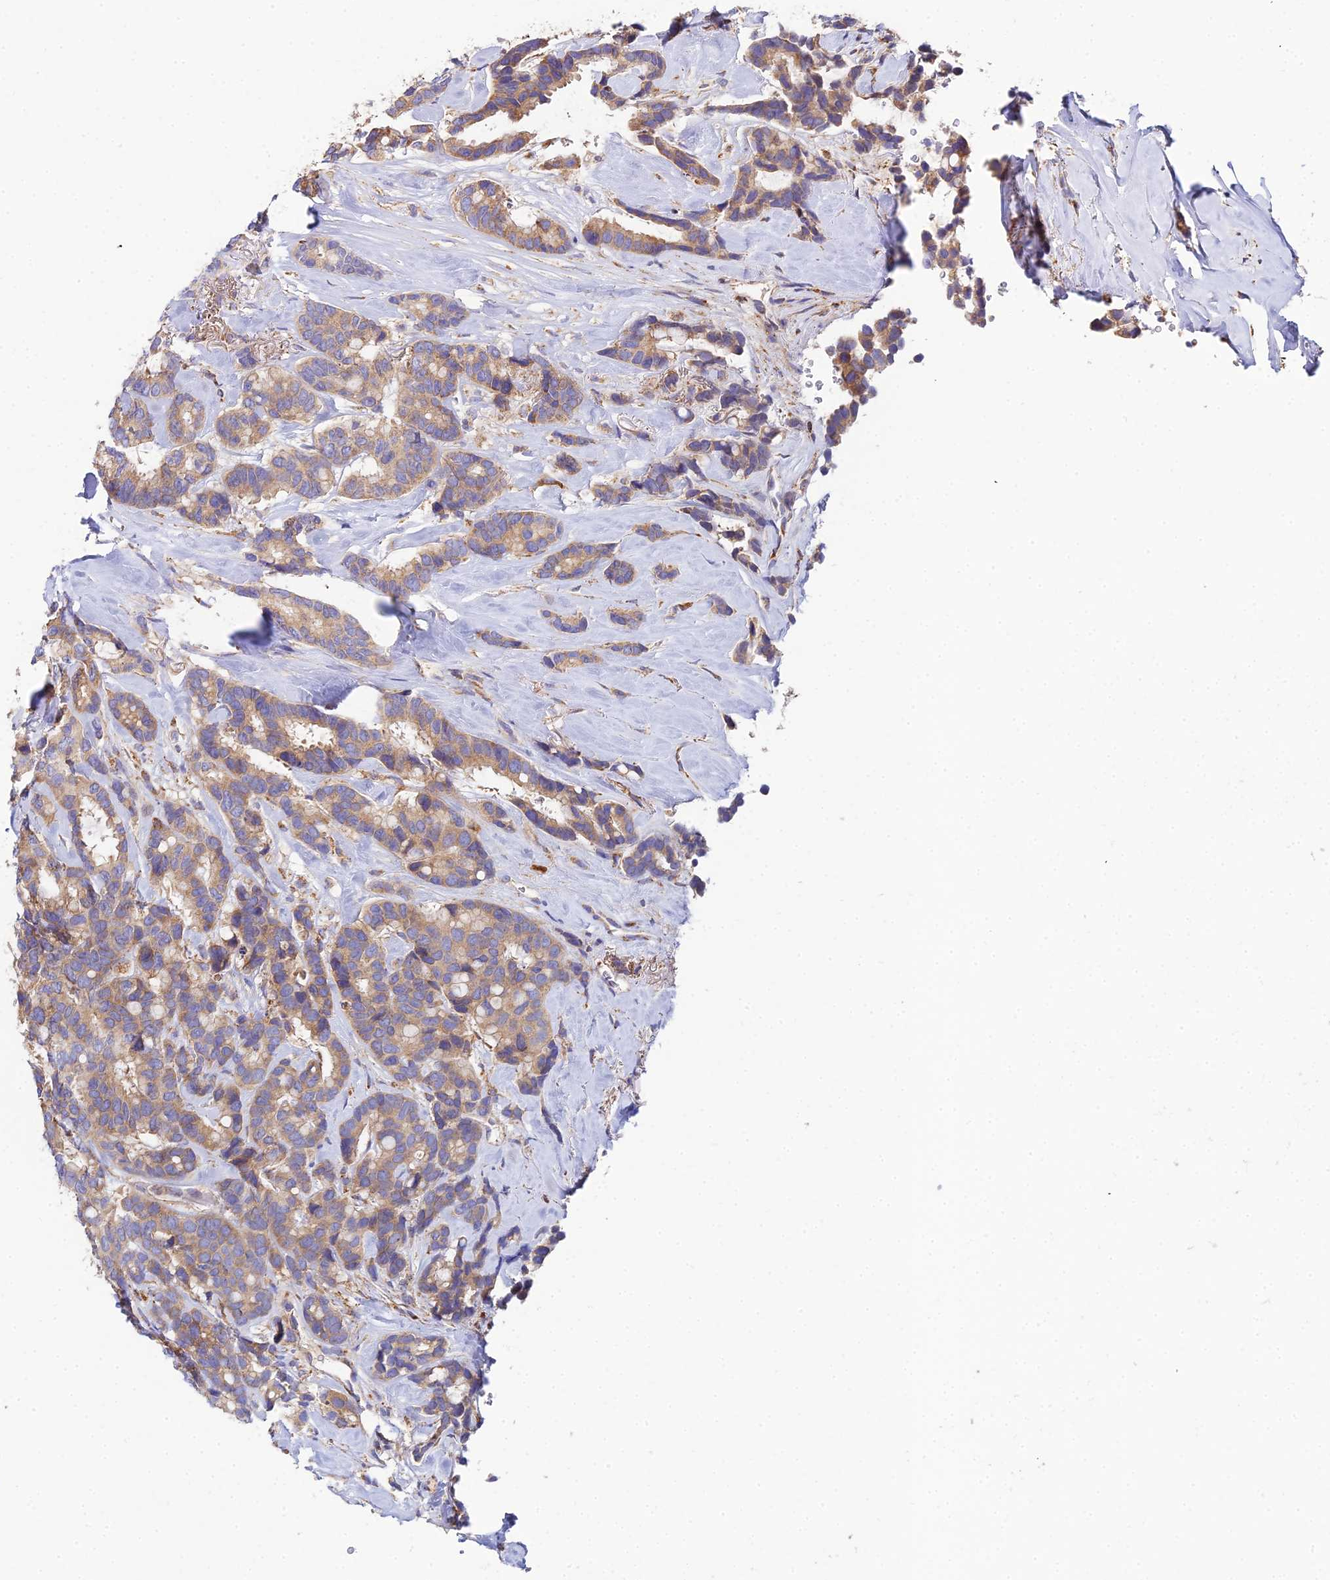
{"staining": {"intensity": "weak", "quantity": "25%-75%", "location": "cytoplasmic/membranous"}, "tissue": "breast cancer", "cell_type": "Tumor cells", "image_type": "cancer", "snomed": [{"axis": "morphology", "description": "Duct carcinoma"}, {"axis": "topography", "description": "Breast"}], "caption": "Breast cancer (infiltrating ductal carcinoma) tissue exhibits weak cytoplasmic/membranous expression in about 25%-75% of tumor cells, visualized by immunohistochemistry.", "gene": "NIPSNAP3A", "patient": {"sex": "female", "age": 87}}